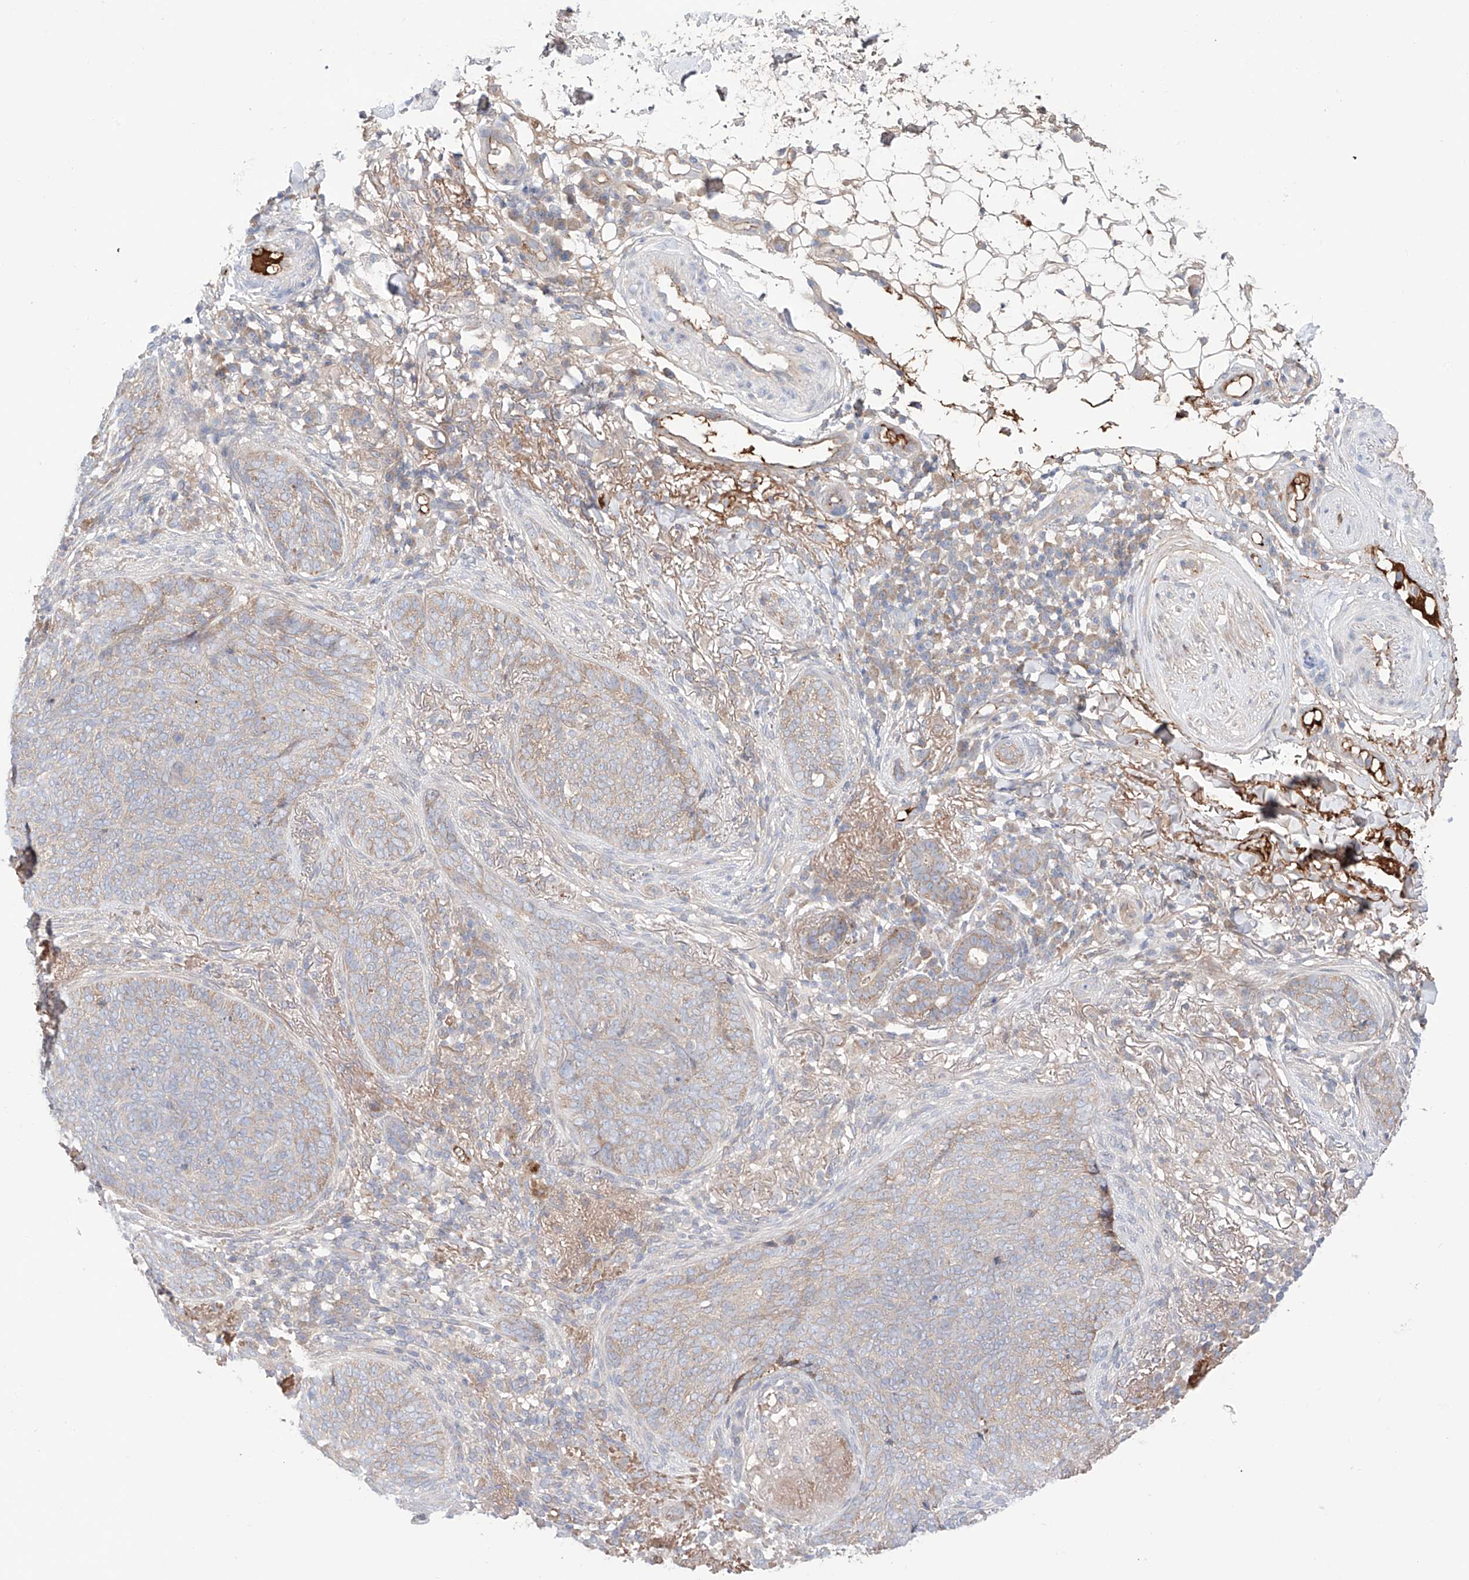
{"staining": {"intensity": "weak", "quantity": "<25%", "location": "cytoplasmic/membranous"}, "tissue": "skin cancer", "cell_type": "Tumor cells", "image_type": "cancer", "snomed": [{"axis": "morphology", "description": "Basal cell carcinoma"}, {"axis": "topography", "description": "Skin"}], "caption": "Tumor cells show no significant expression in basal cell carcinoma (skin).", "gene": "PGGT1B", "patient": {"sex": "male", "age": 85}}